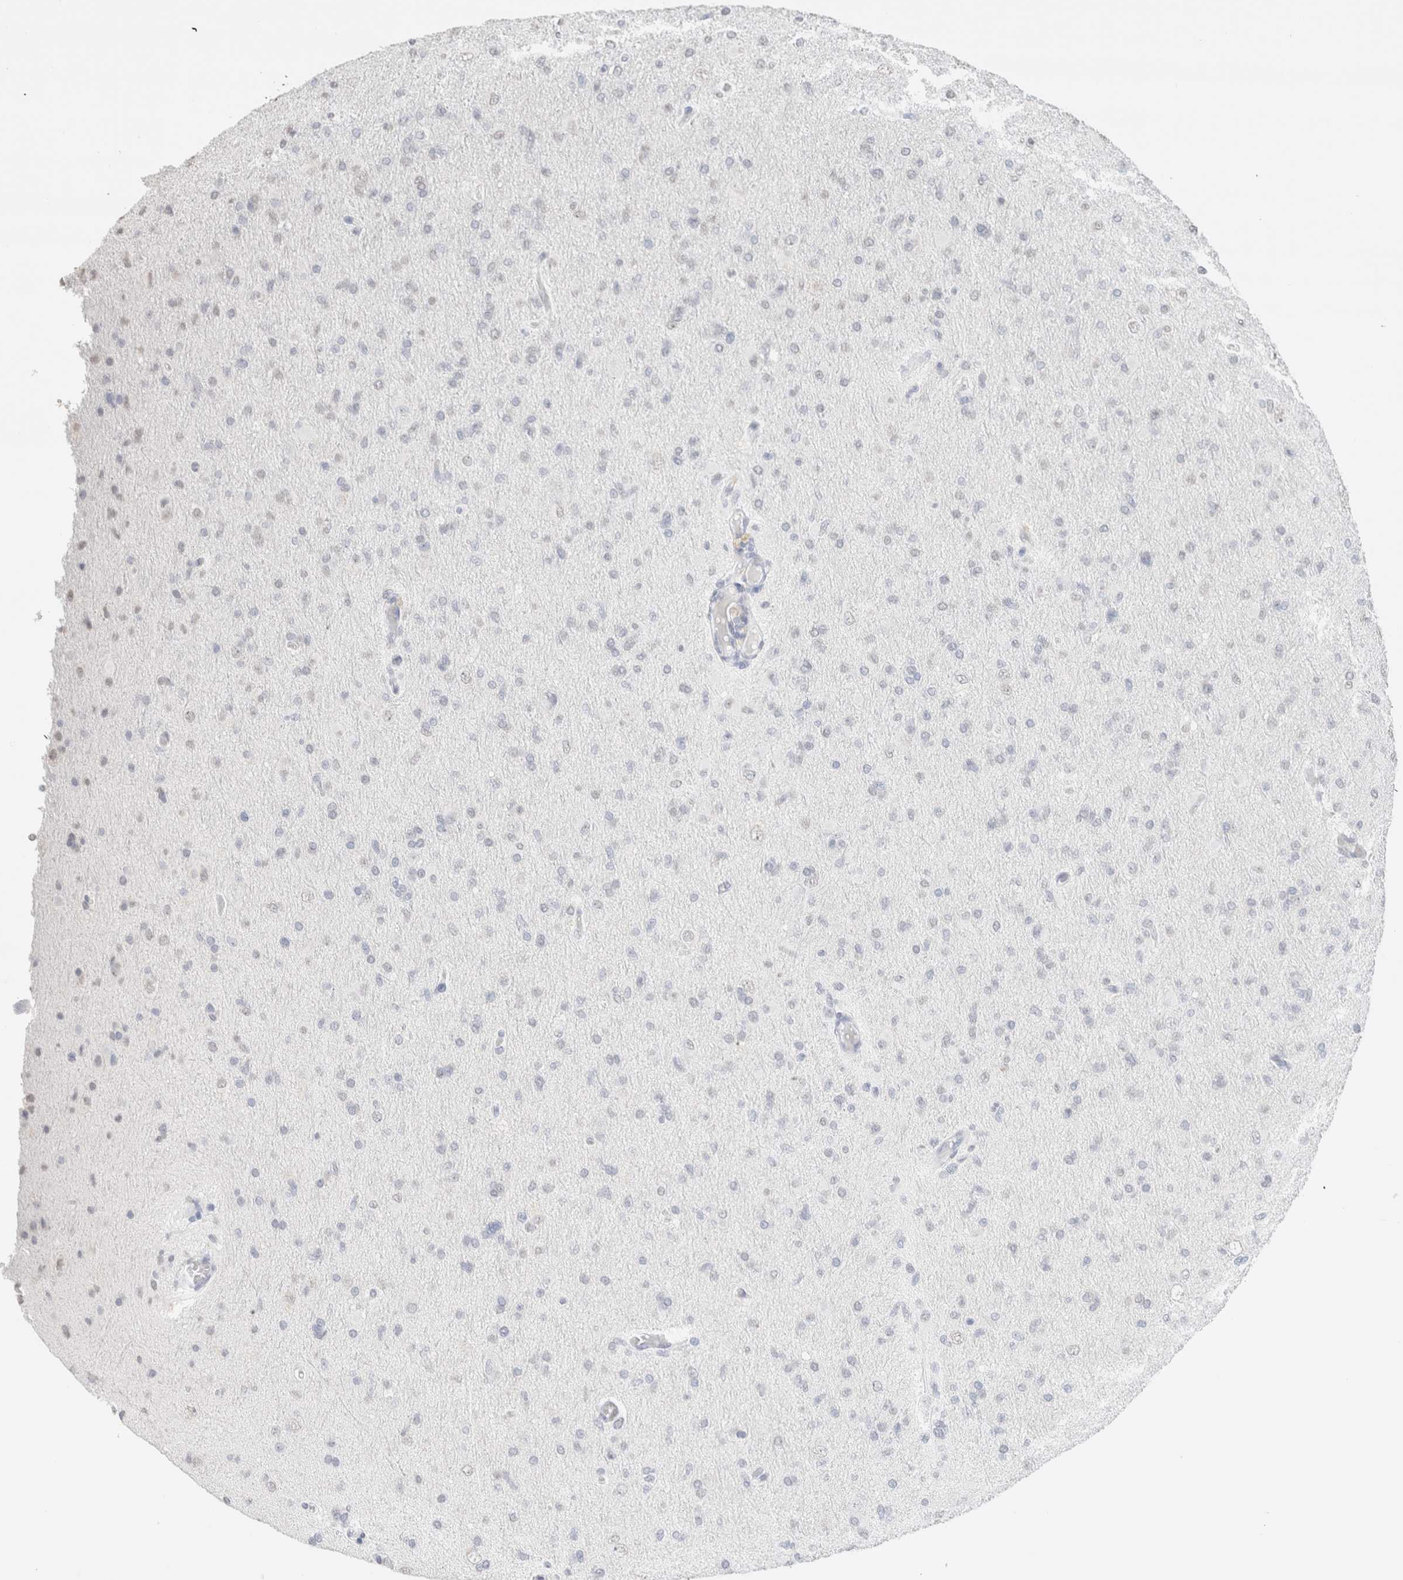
{"staining": {"intensity": "negative", "quantity": "none", "location": "none"}, "tissue": "glioma", "cell_type": "Tumor cells", "image_type": "cancer", "snomed": [{"axis": "morphology", "description": "Glioma, malignant, High grade"}, {"axis": "topography", "description": "Cerebral cortex"}], "caption": "Micrograph shows no significant protein positivity in tumor cells of malignant glioma (high-grade). (DAB immunohistochemistry (IHC), high magnification).", "gene": "CD80", "patient": {"sex": "female", "age": 36}}